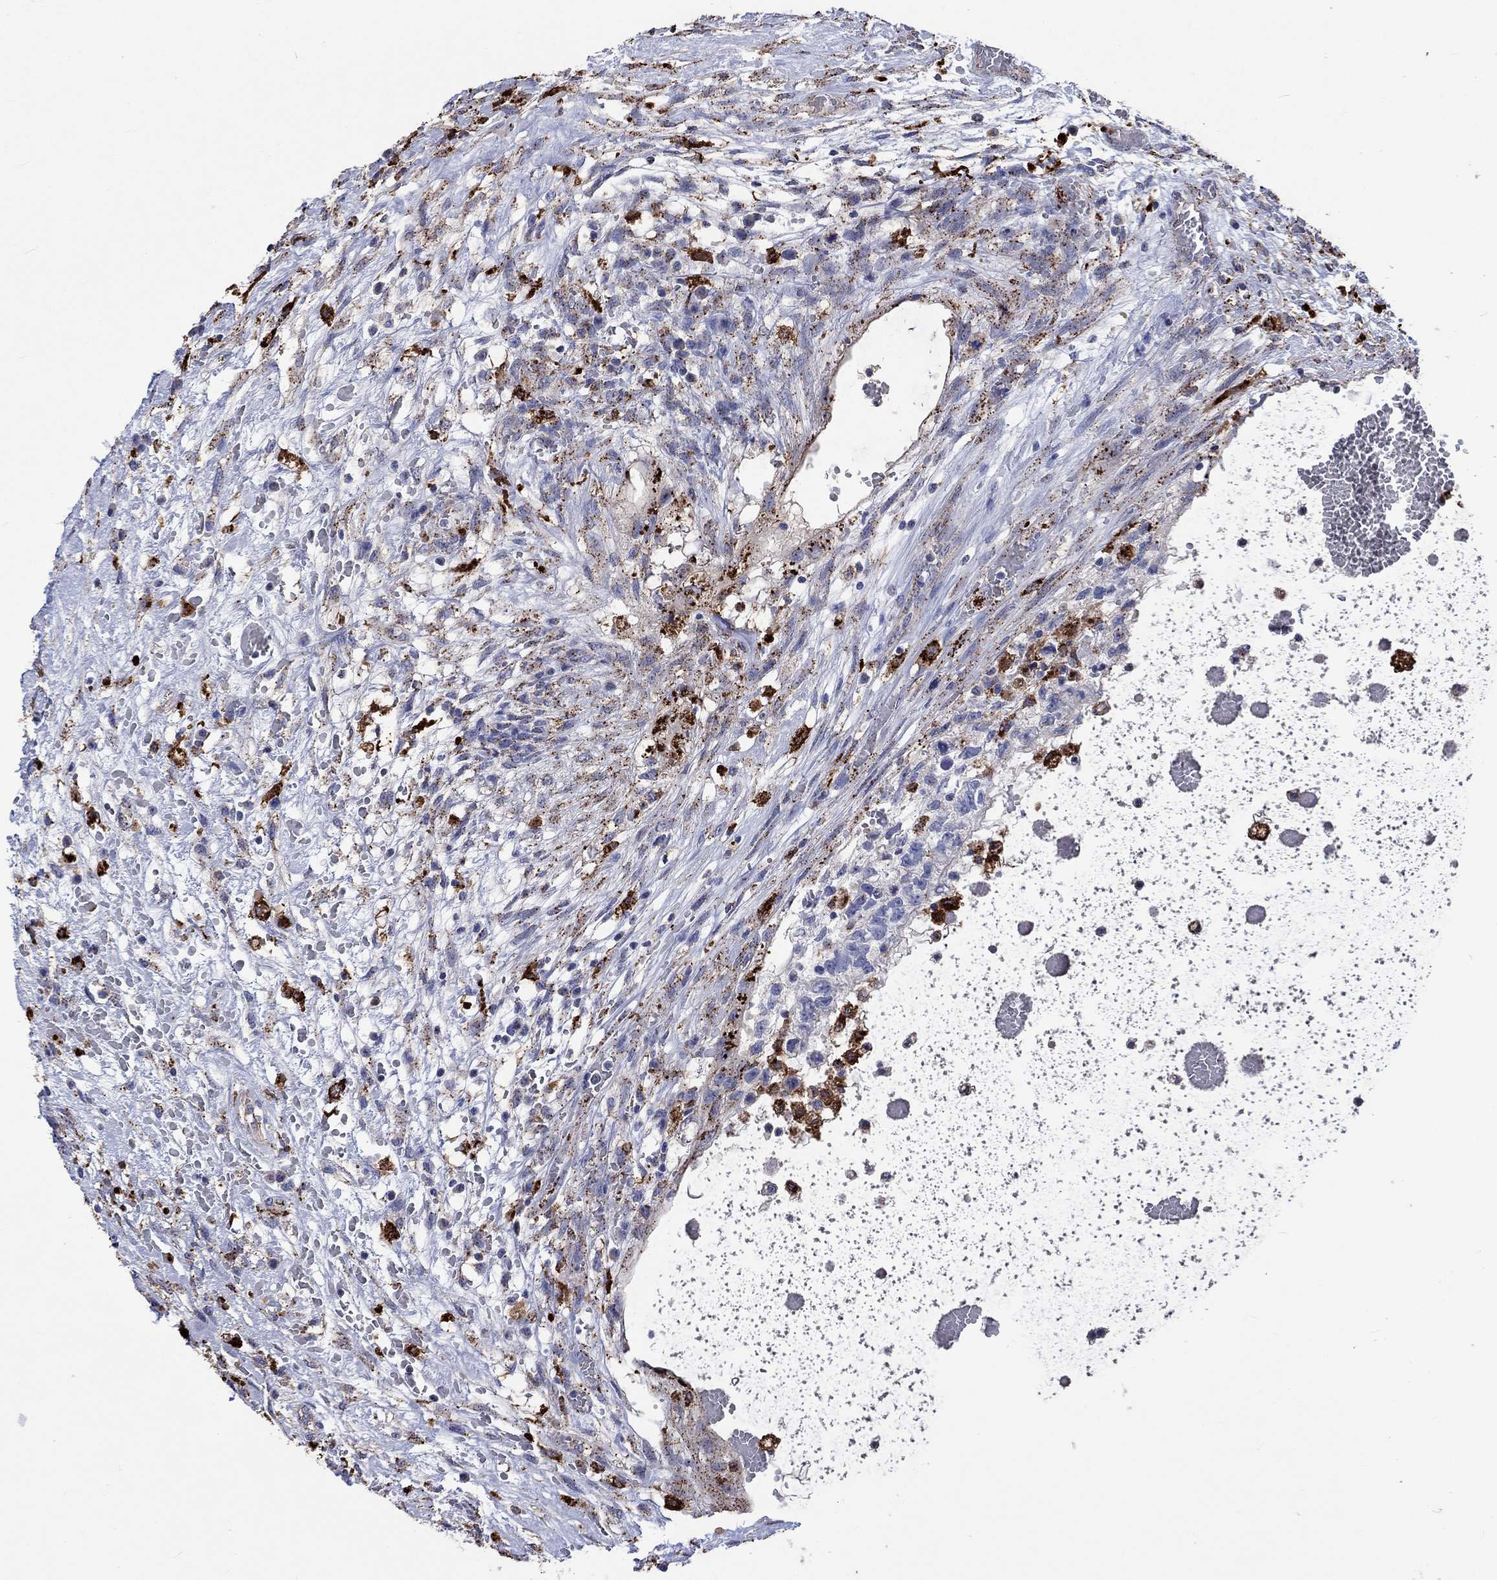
{"staining": {"intensity": "strong", "quantity": "25%-75%", "location": "cytoplasmic/membranous"}, "tissue": "testis cancer", "cell_type": "Tumor cells", "image_type": "cancer", "snomed": [{"axis": "morphology", "description": "Normal tissue, NOS"}, {"axis": "morphology", "description": "Carcinoma, Embryonal, NOS"}, {"axis": "topography", "description": "Testis"}, {"axis": "topography", "description": "Epididymis"}], "caption": "Approximately 25%-75% of tumor cells in testis embryonal carcinoma show strong cytoplasmic/membranous protein expression as visualized by brown immunohistochemical staining.", "gene": "CTSB", "patient": {"sex": "male", "age": 32}}